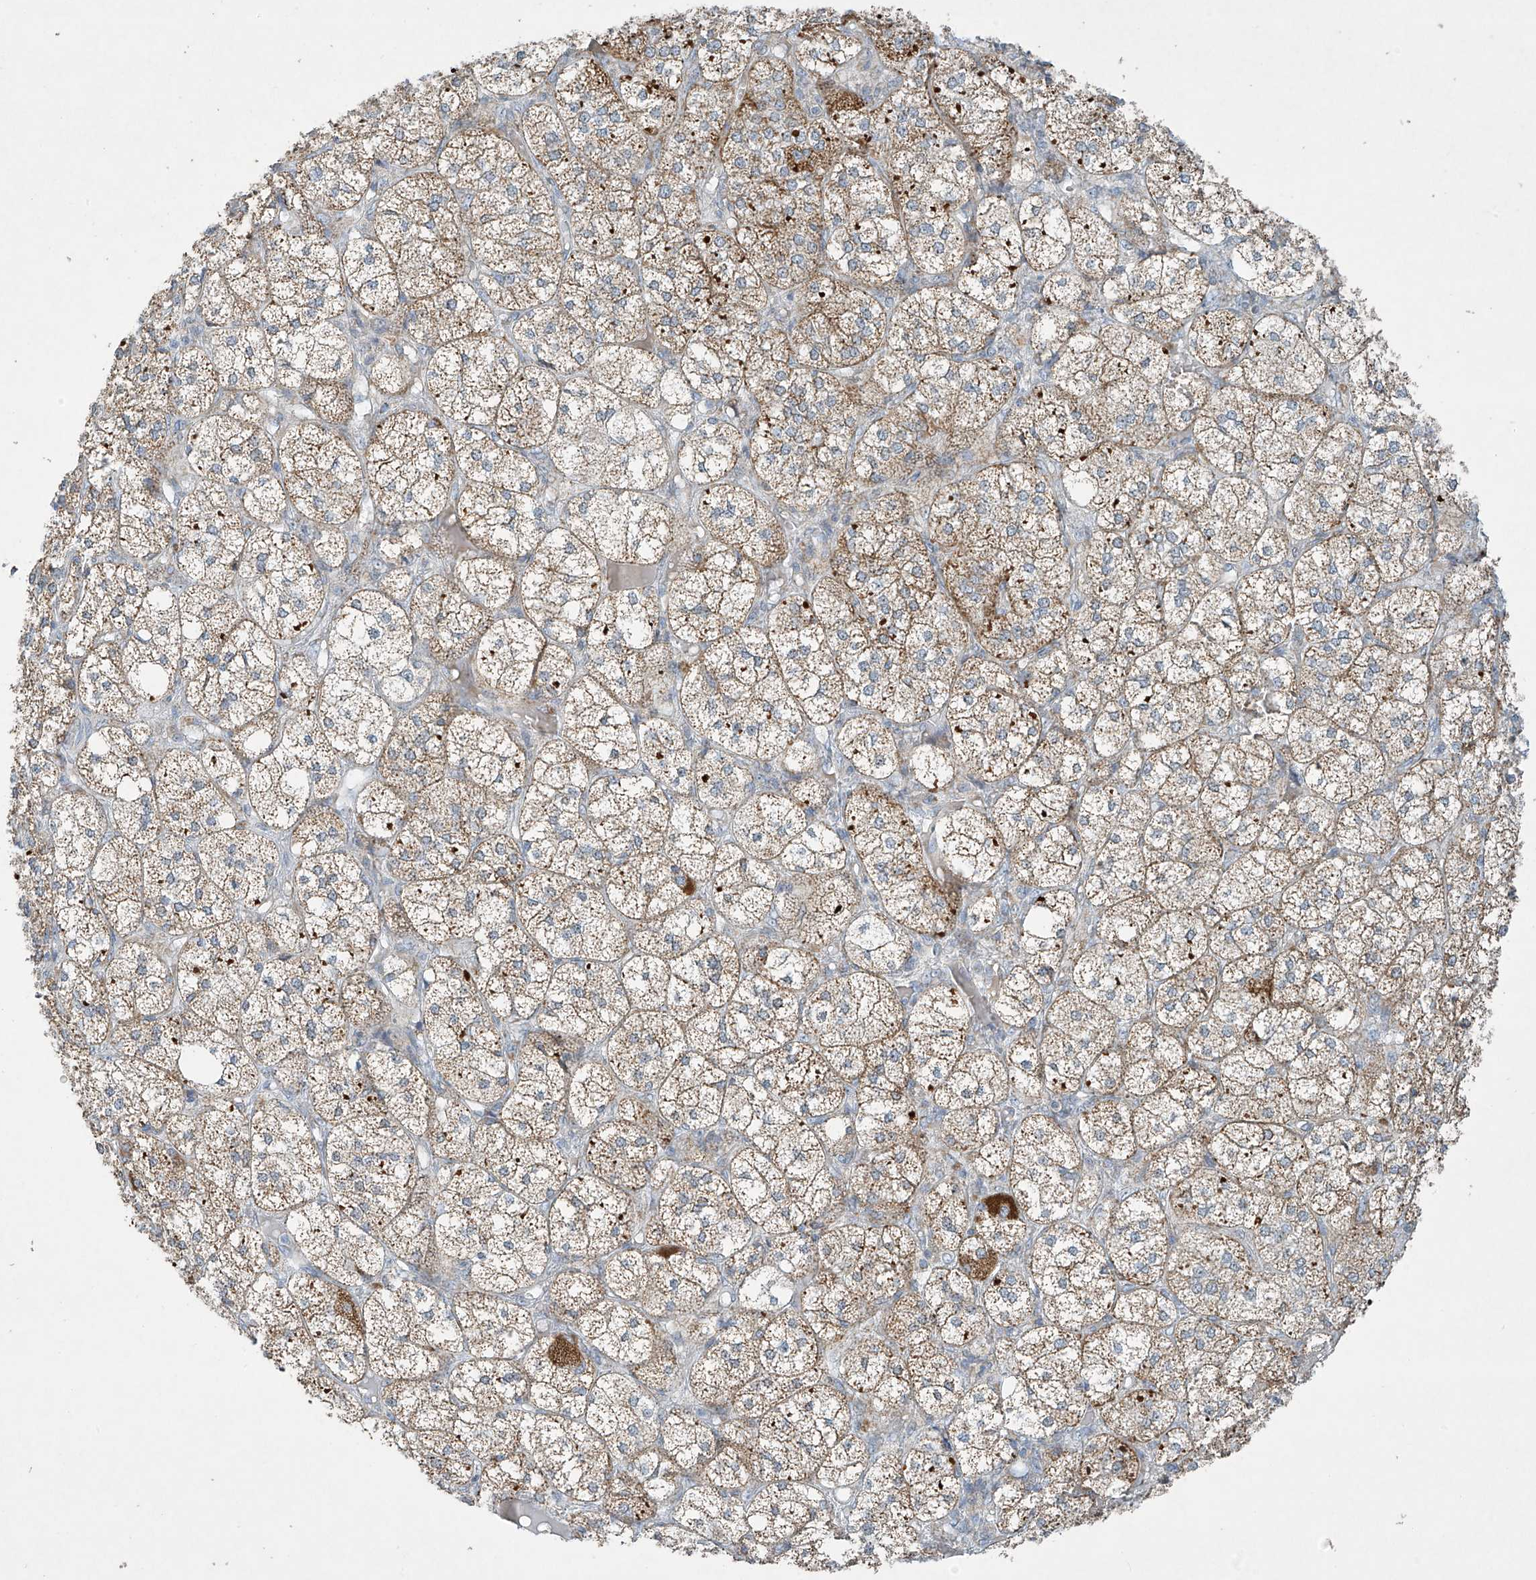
{"staining": {"intensity": "moderate", "quantity": ">75%", "location": "cytoplasmic/membranous"}, "tissue": "adrenal gland", "cell_type": "Glandular cells", "image_type": "normal", "snomed": [{"axis": "morphology", "description": "Normal tissue, NOS"}, {"axis": "topography", "description": "Adrenal gland"}], "caption": "Immunohistochemistry photomicrograph of benign adrenal gland: human adrenal gland stained using immunohistochemistry (IHC) shows medium levels of moderate protein expression localized specifically in the cytoplasmic/membranous of glandular cells, appearing as a cytoplasmic/membranous brown color.", "gene": "SMDT1", "patient": {"sex": "female", "age": 61}}